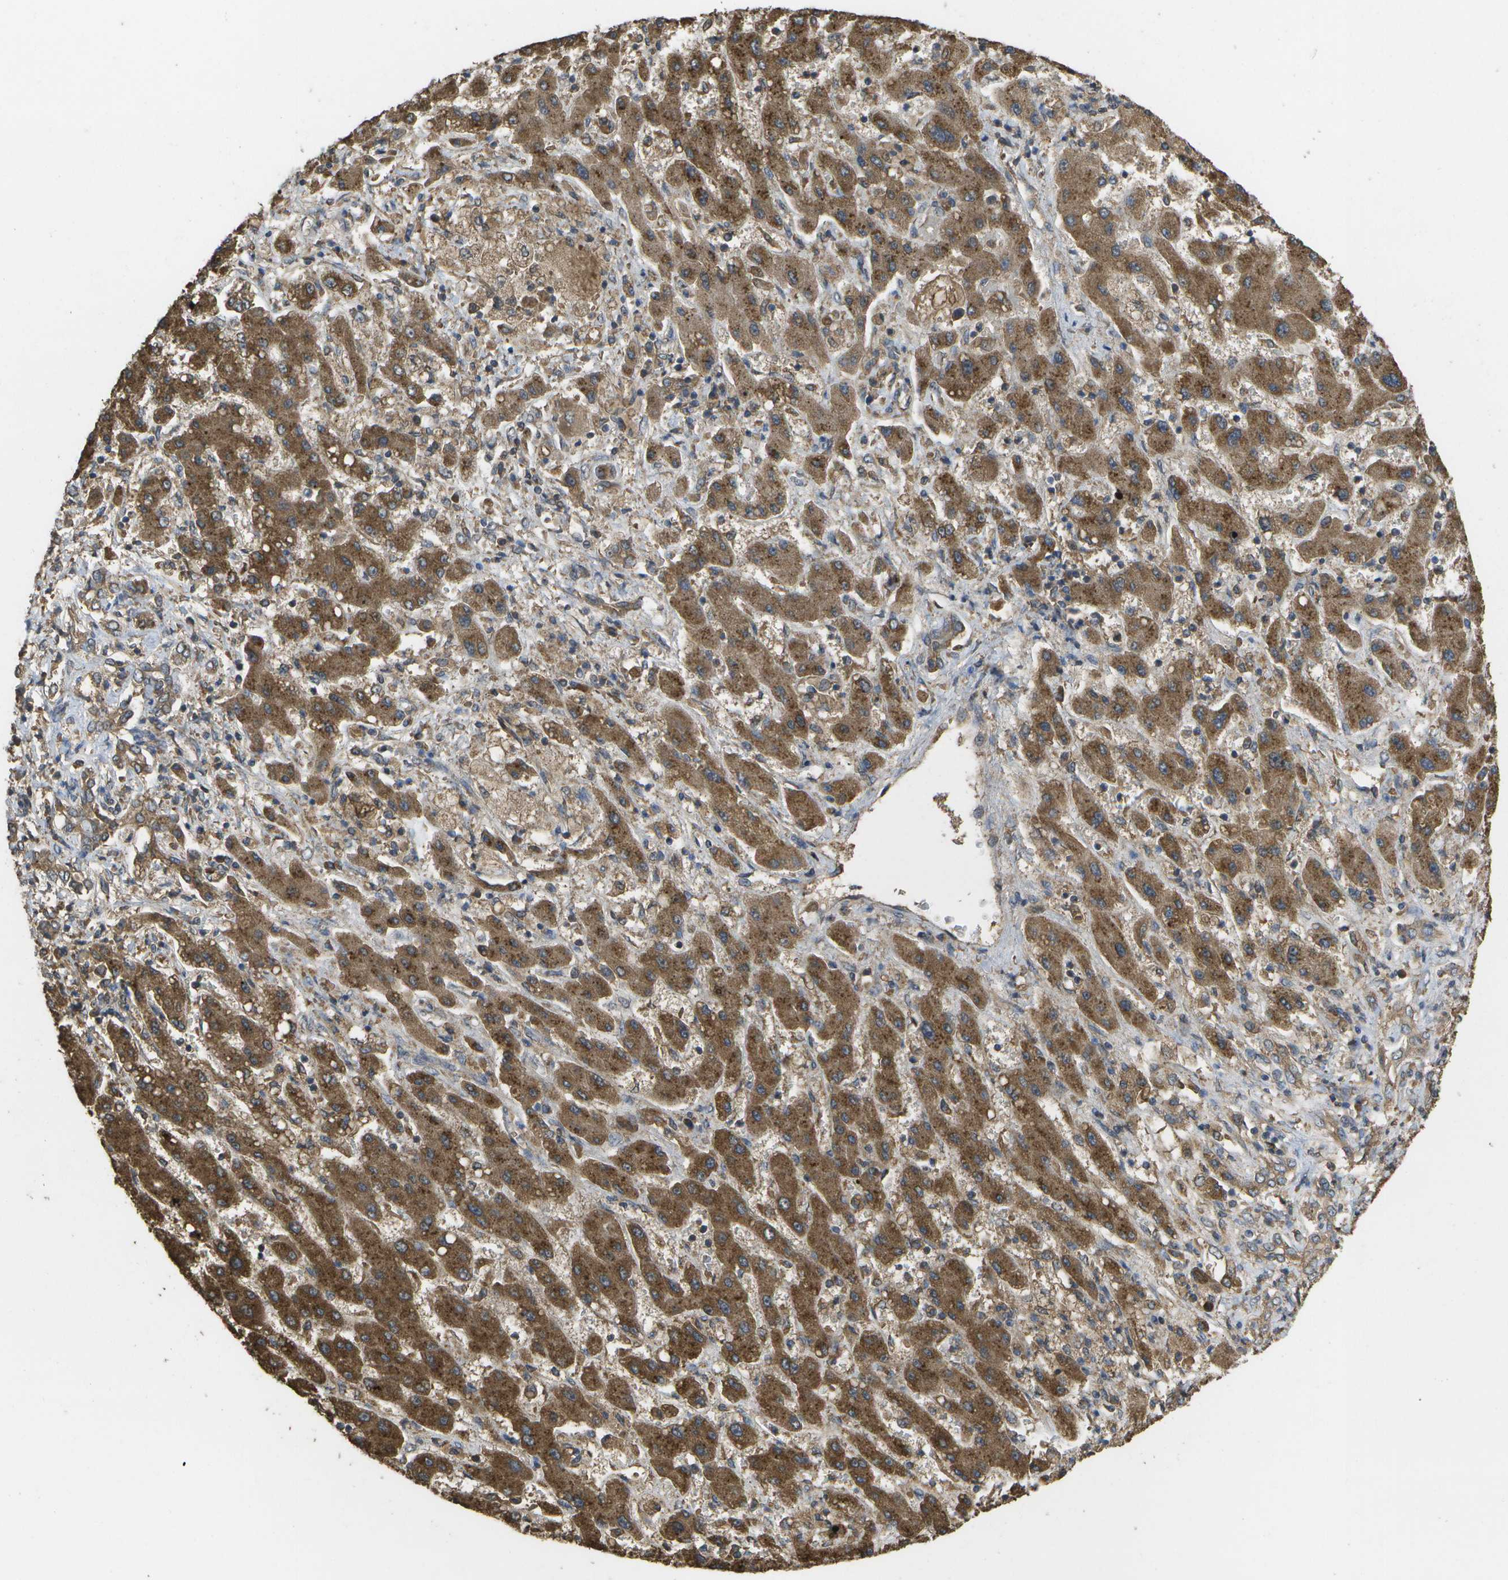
{"staining": {"intensity": "moderate", "quantity": ">75%", "location": "cytoplasmic/membranous"}, "tissue": "liver cancer", "cell_type": "Tumor cells", "image_type": "cancer", "snomed": [{"axis": "morphology", "description": "Cholangiocarcinoma"}, {"axis": "topography", "description": "Liver"}], "caption": "Immunohistochemistry (IHC) of human cholangiocarcinoma (liver) reveals medium levels of moderate cytoplasmic/membranous staining in about >75% of tumor cells. Immunohistochemistry (IHC) stains the protein of interest in brown and the nuclei are stained blue.", "gene": "SACS", "patient": {"sex": "male", "age": 50}}